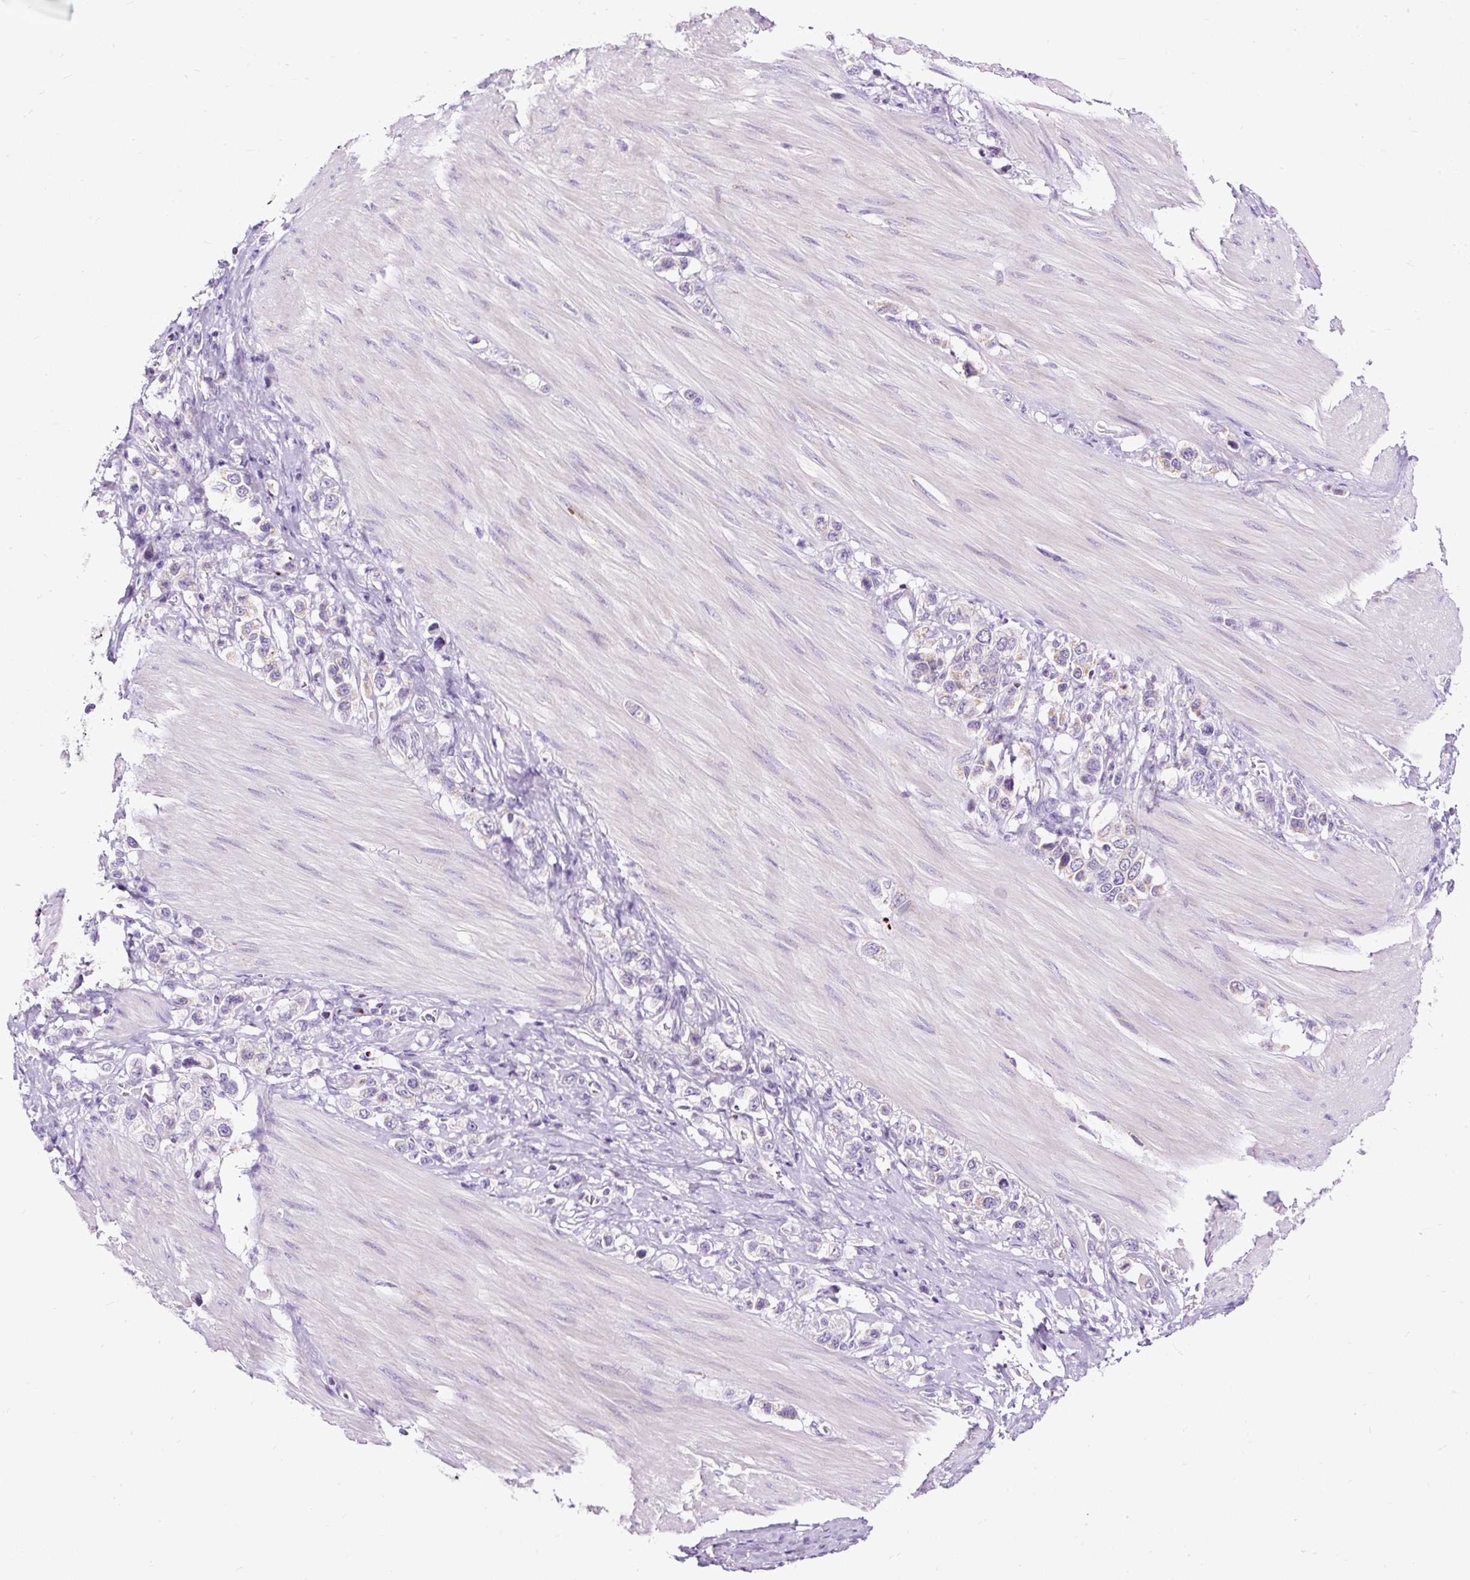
{"staining": {"intensity": "negative", "quantity": "none", "location": "none"}, "tissue": "stomach cancer", "cell_type": "Tumor cells", "image_type": "cancer", "snomed": [{"axis": "morphology", "description": "Adenocarcinoma, NOS"}, {"axis": "topography", "description": "Stomach"}], "caption": "The histopathology image displays no staining of tumor cells in stomach adenocarcinoma.", "gene": "FMC1", "patient": {"sex": "female", "age": 65}}